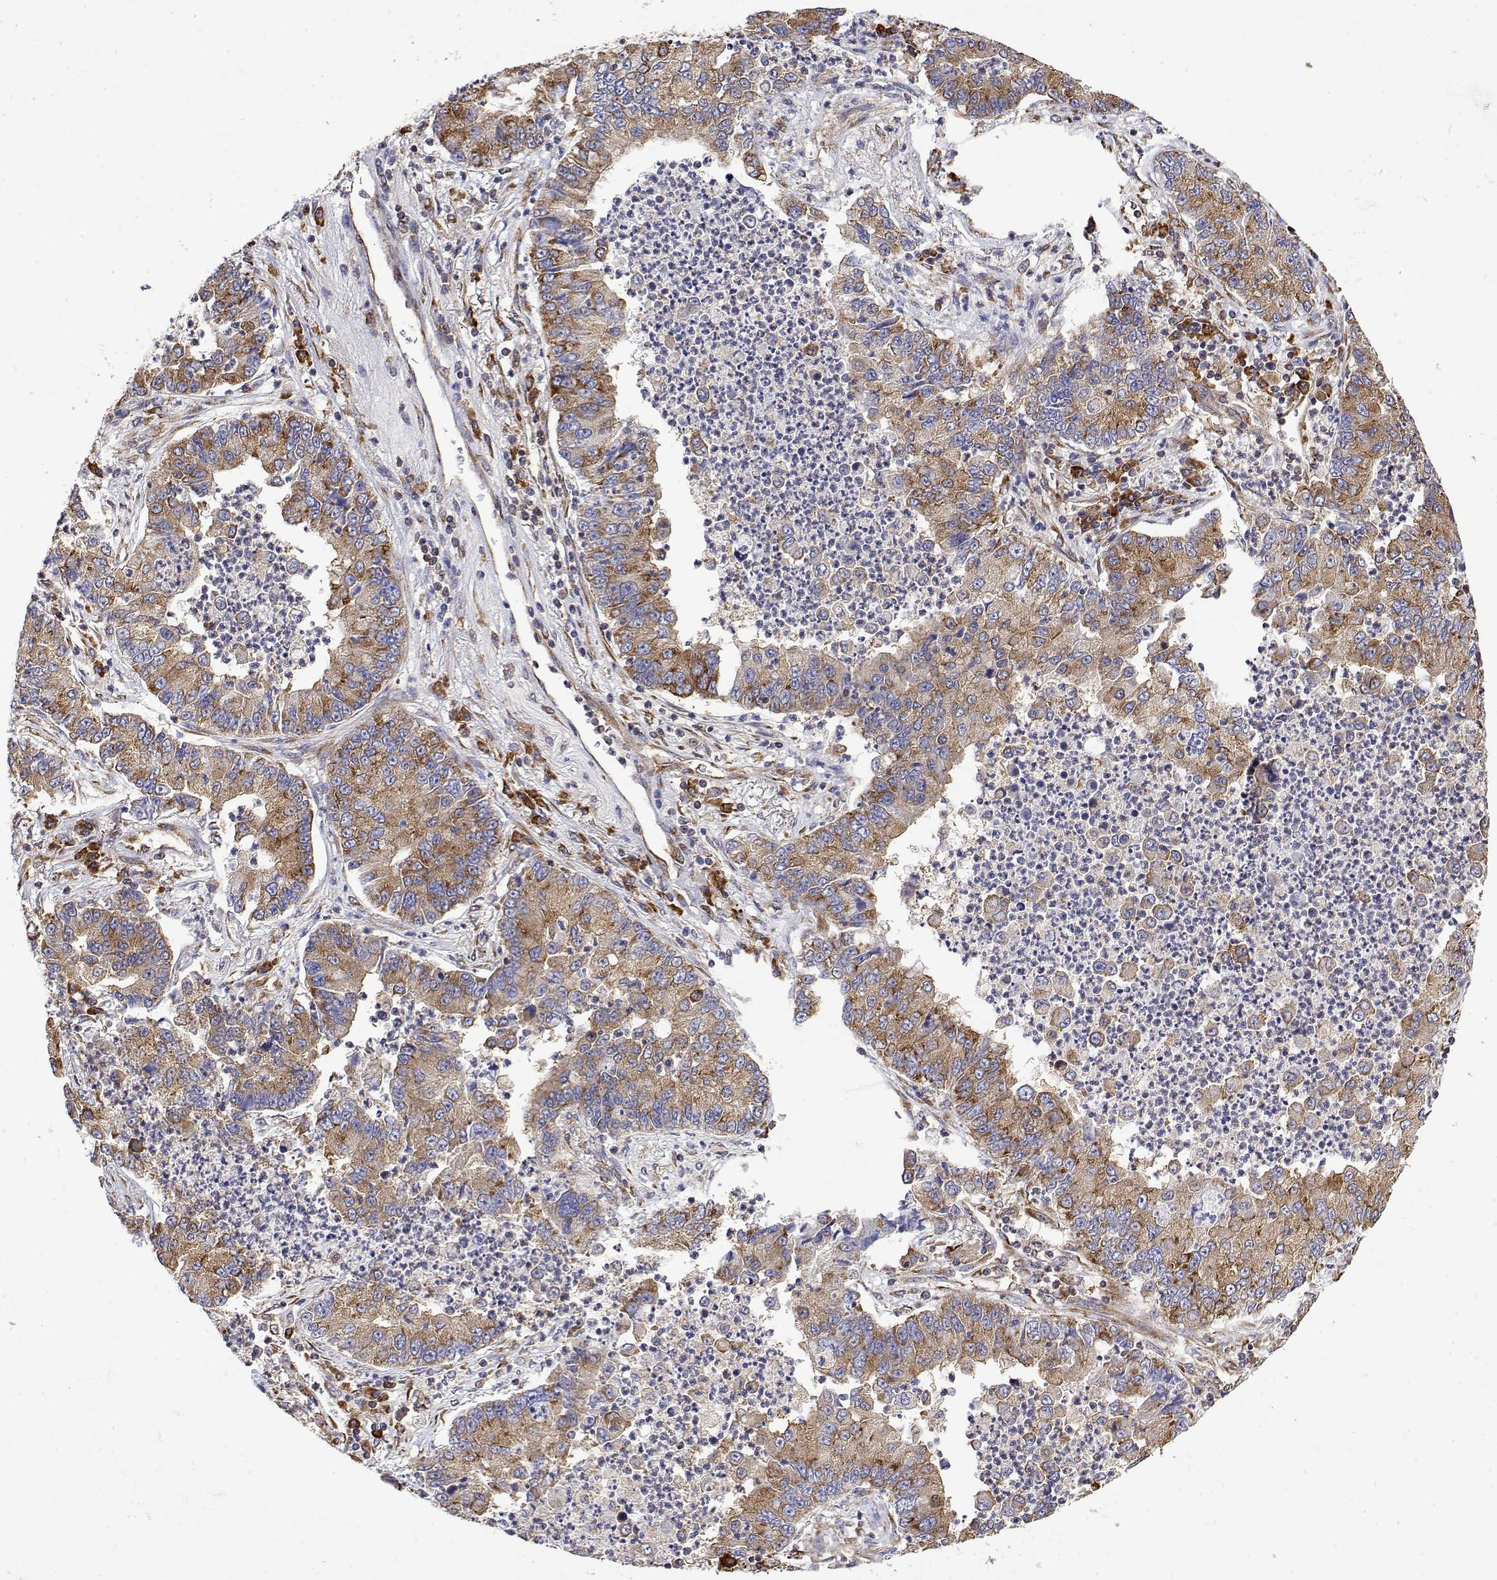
{"staining": {"intensity": "moderate", "quantity": ">75%", "location": "cytoplasmic/membranous"}, "tissue": "lung cancer", "cell_type": "Tumor cells", "image_type": "cancer", "snomed": [{"axis": "morphology", "description": "Adenocarcinoma, NOS"}, {"axis": "topography", "description": "Lung"}], "caption": "Approximately >75% of tumor cells in human lung cancer exhibit moderate cytoplasmic/membranous protein staining as visualized by brown immunohistochemical staining.", "gene": "EEF1G", "patient": {"sex": "female", "age": 57}}